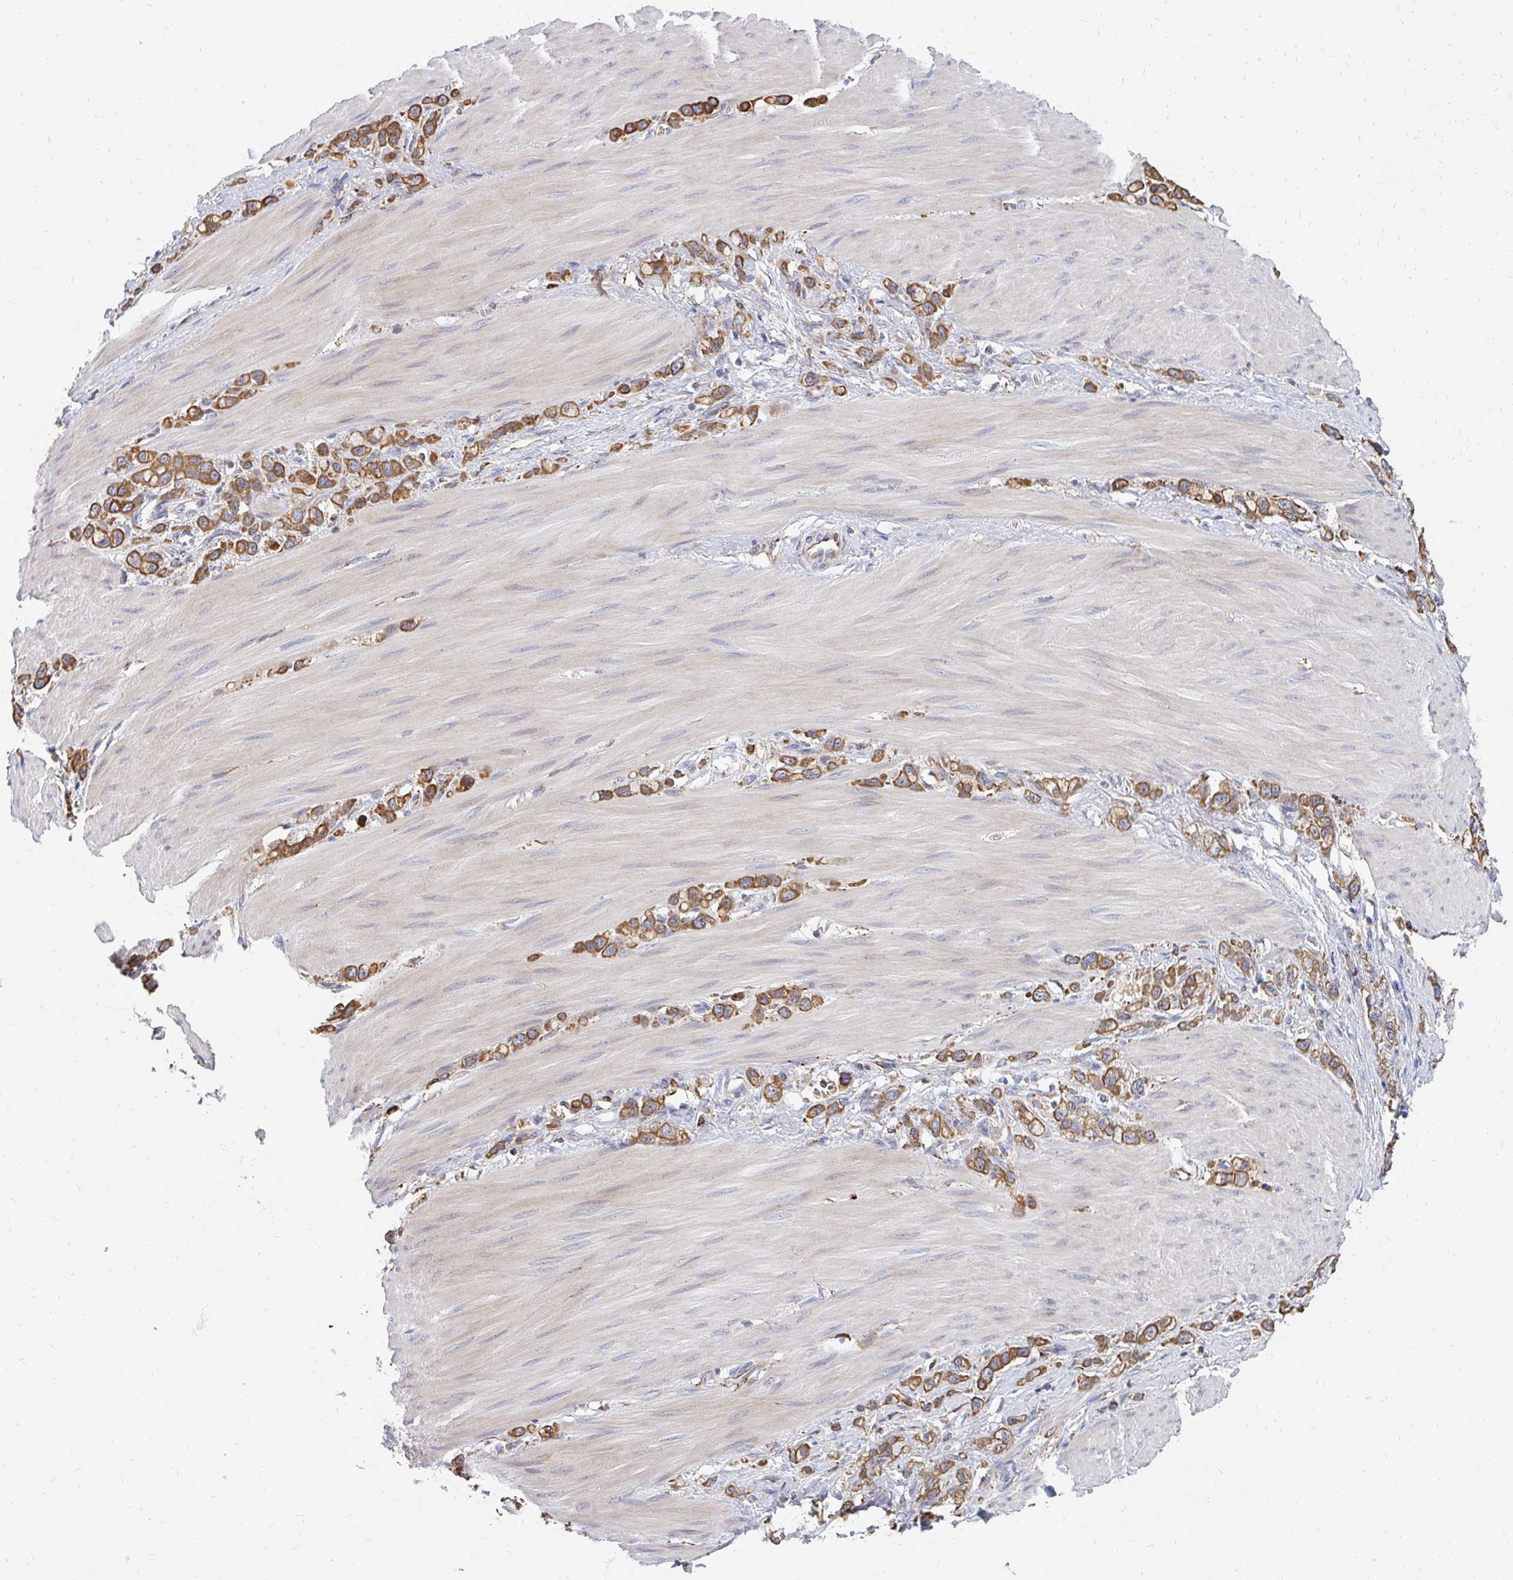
{"staining": {"intensity": "strong", "quantity": ">75%", "location": "cytoplasmic/membranous"}, "tissue": "stomach cancer", "cell_type": "Tumor cells", "image_type": "cancer", "snomed": [{"axis": "morphology", "description": "Adenocarcinoma, NOS"}, {"axis": "topography", "description": "Stomach"}], "caption": "Immunohistochemical staining of stomach cancer reveals strong cytoplasmic/membranous protein positivity in approximately >75% of tumor cells. (IHC, brightfield microscopy, high magnification).", "gene": "PPP1R13L", "patient": {"sex": "female", "age": 65}}